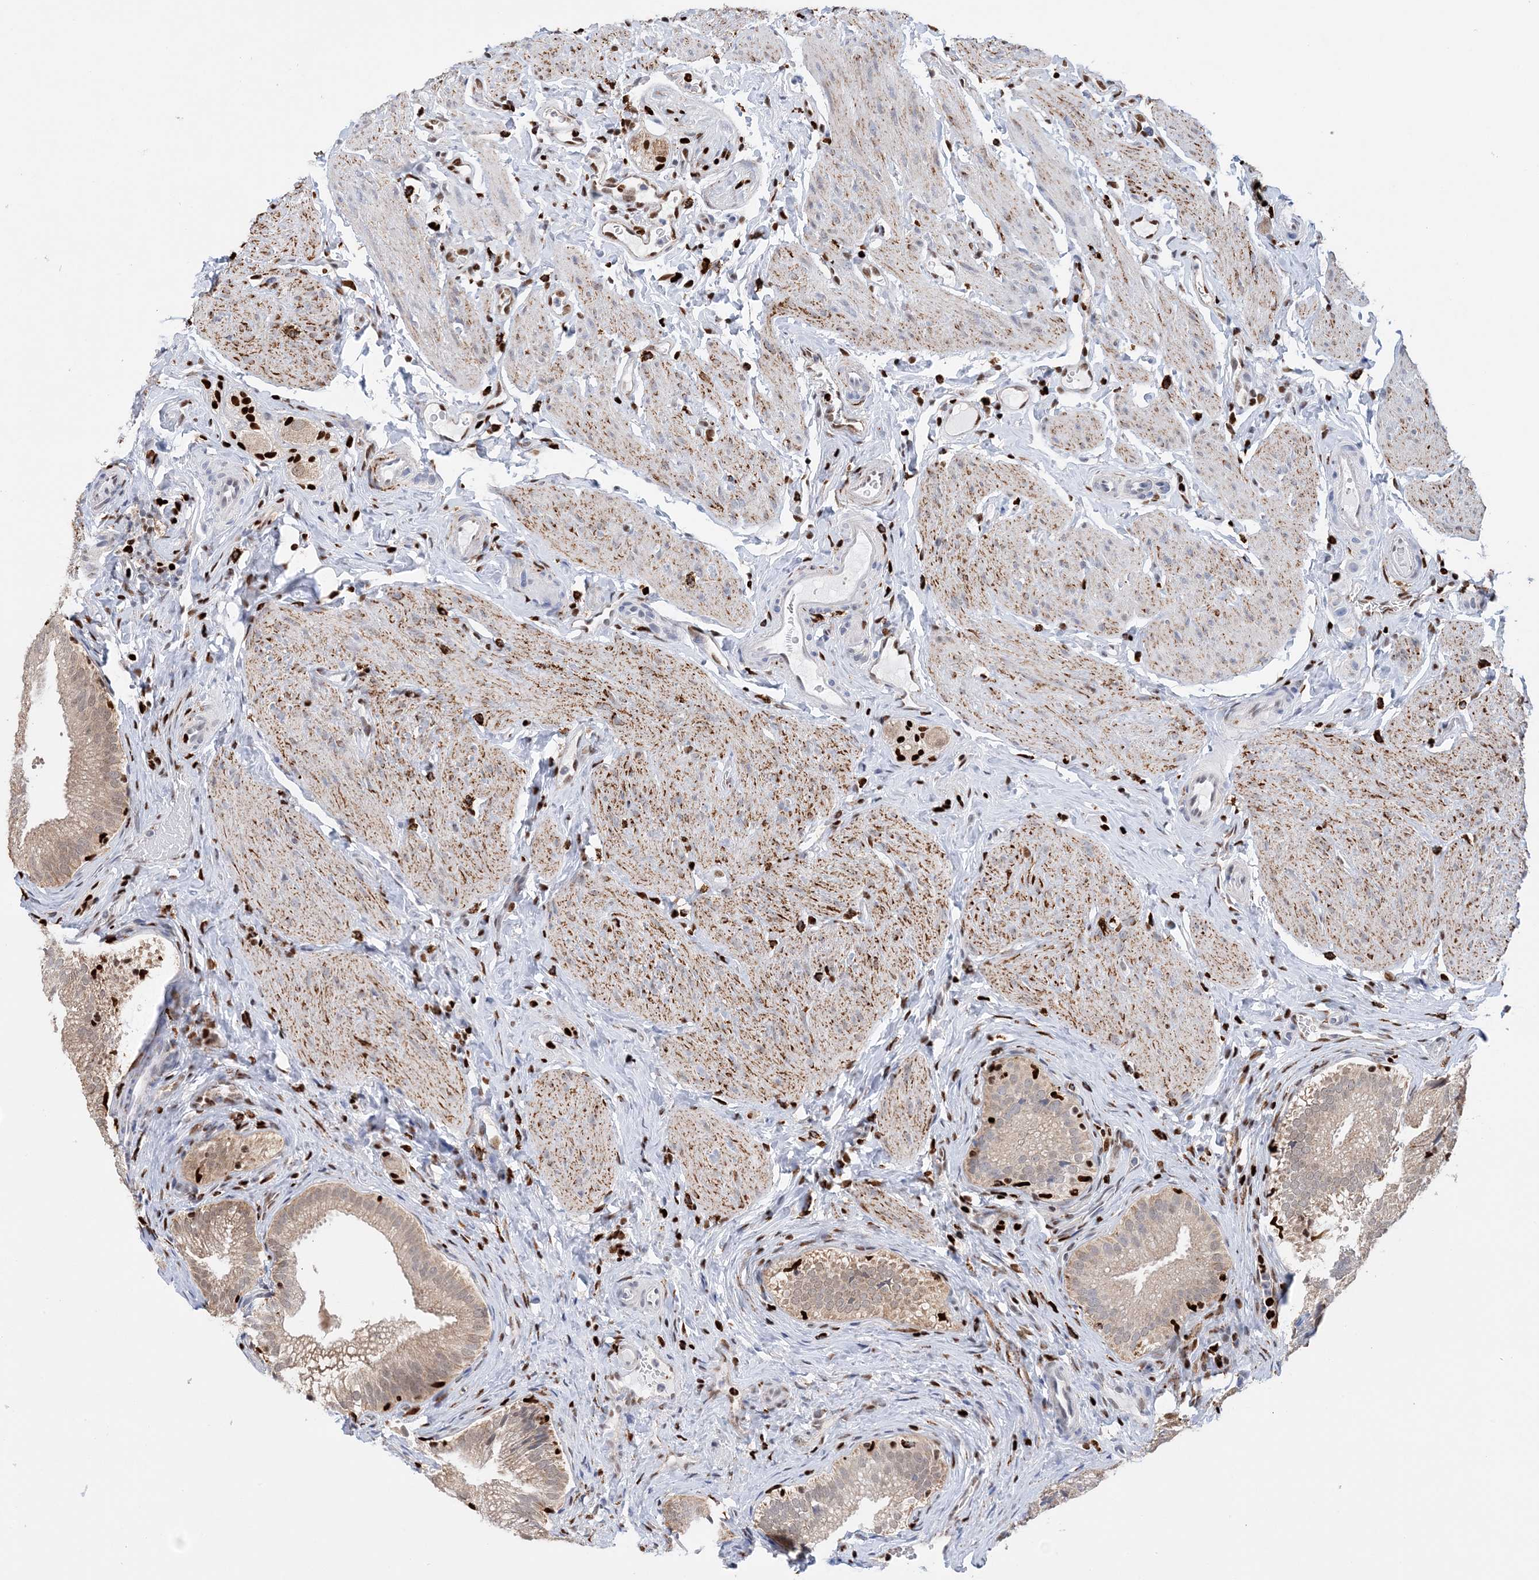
{"staining": {"intensity": "moderate", "quantity": ">75%", "location": "cytoplasmic/membranous,nuclear"}, "tissue": "gallbladder", "cell_type": "Glandular cells", "image_type": "normal", "snomed": [{"axis": "morphology", "description": "Normal tissue, NOS"}, {"axis": "topography", "description": "Gallbladder"}], "caption": "A histopathology image of human gallbladder stained for a protein displays moderate cytoplasmic/membranous,nuclear brown staining in glandular cells.", "gene": "NIT2", "patient": {"sex": "female", "age": 30}}